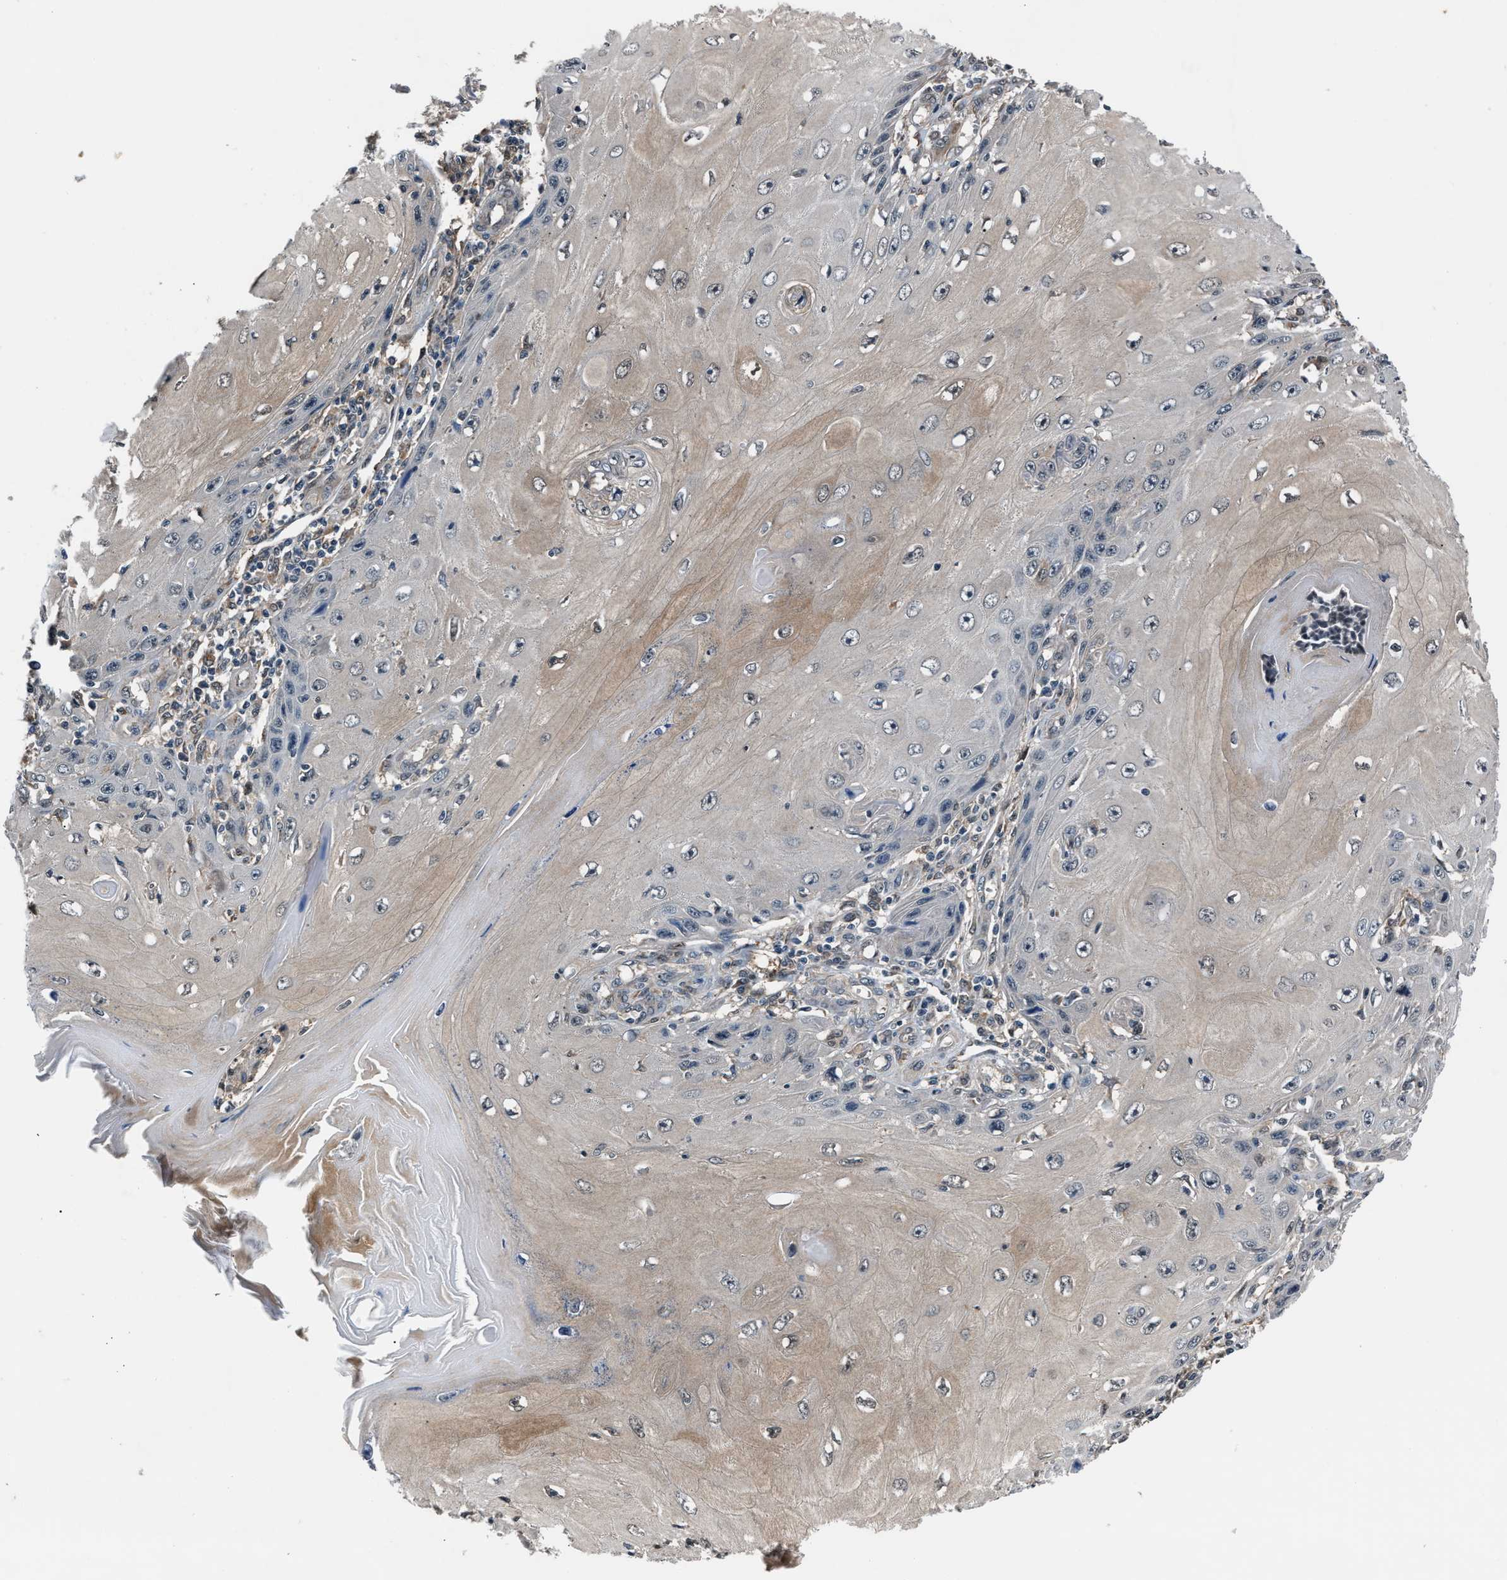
{"staining": {"intensity": "weak", "quantity": "25%-75%", "location": "cytoplasmic/membranous"}, "tissue": "skin cancer", "cell_type": "Tumor cells", "image_type": "cancer", "snomed": [{"axis": "morphology", "description": "Squamous cell carcinoma, NOS"}, {"axis": "topography", "description": "Skin"}], "caption": "DAB immunohistochemical staining of skin squamous cell carcinoma reveals weak cytoplasmic/membranous protein expression in about 25%-75% of tumor cells.", "gene": "TP53I3", "patient": {"sex": "female", "age": 73}}